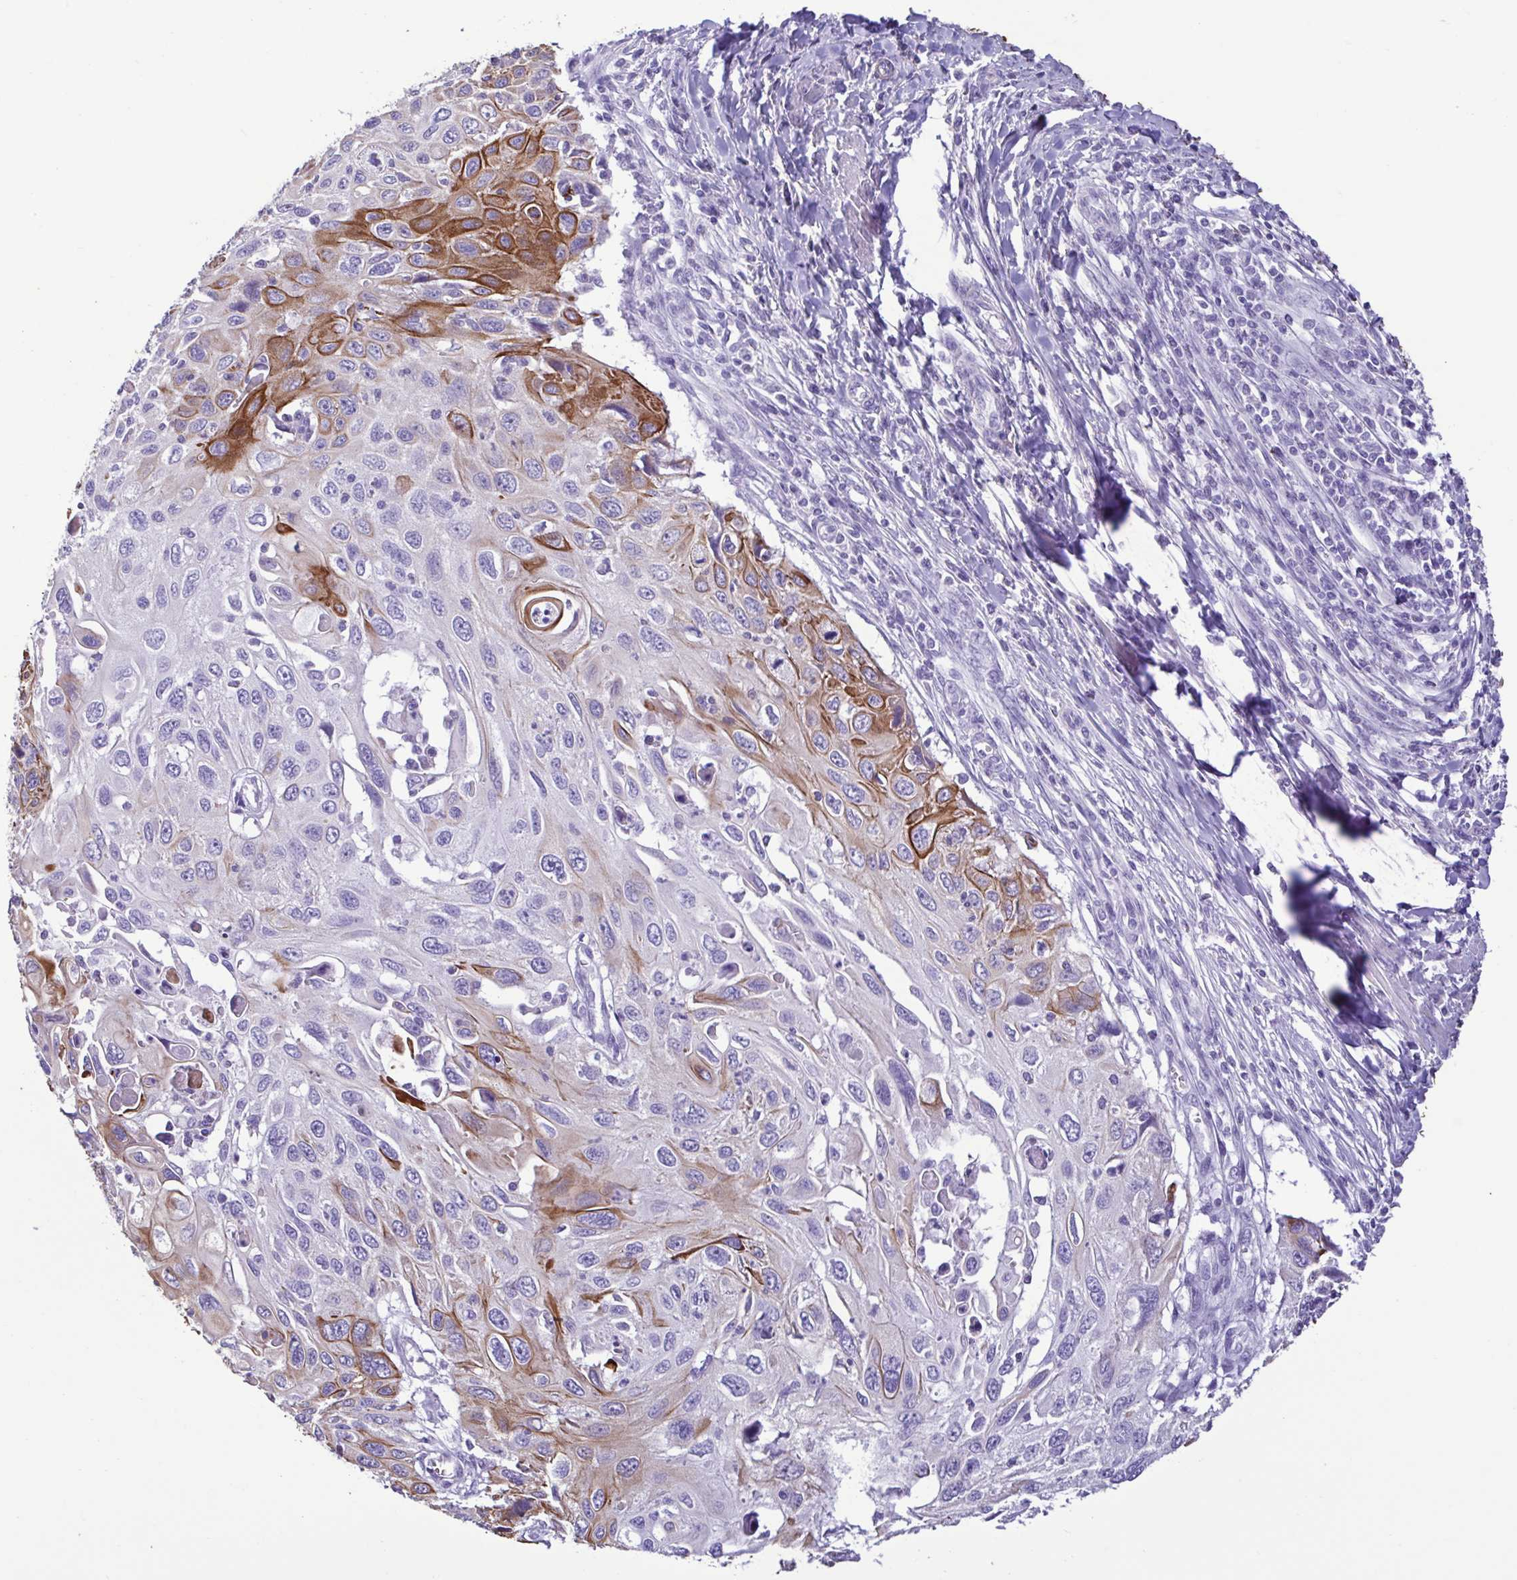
{"staining": {"intensity": "strong", "quantity": "25%-75%", "location": "cytoplasmic/membranous"}, "tissue": "cervical cancer", "cell_type": "Tumor cells", "image_type": "cancer", "snomed": [{"axis": "morphology", "description": "Squamous cell carcinoma, NOS"}, {"axis": "topography", "description": "Cervix"}], "caption": "DAB (3,3'-diaminobenzidine) immunohistochemical staining of human cervical cancer (squamous cell carcinoma) shows strong cytoplasmic/membranous protein expression in about 25%-75% of tumor cells. (Stains: DAB (3,3'-diaminobenzidine) in brown, nuclei in blue, Microscopy: brightfield microscopy at high magnification).", "gene": "PLA2G4E", "patient": {"sex": "female", "age": 70}}